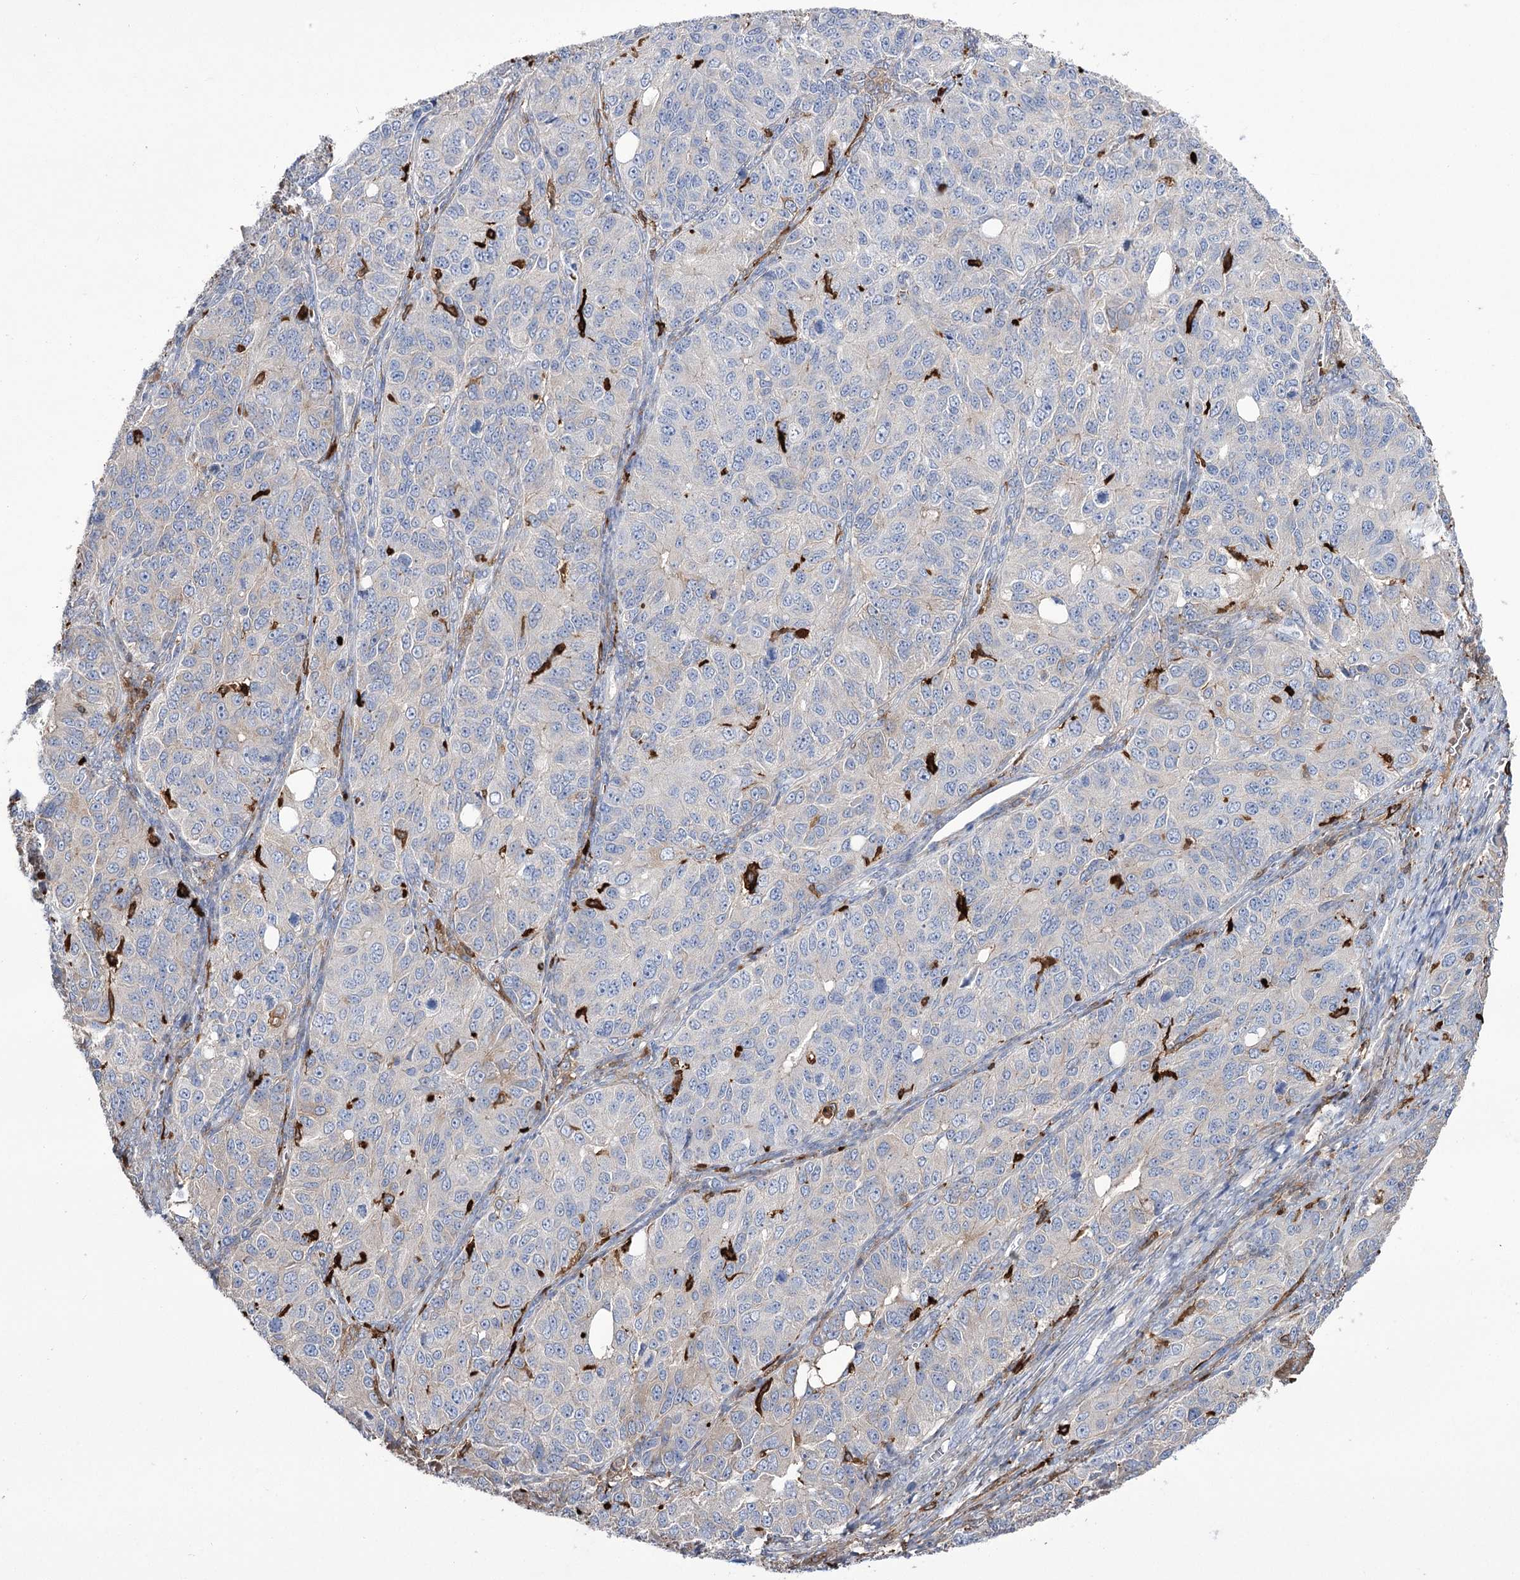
{"staining": {"intensity": "negative", "quantity": "none", "location": "none"}, "tissue": "ovarian cancer", "cell_type": "Tumor cells", "image_type": "cancer", "snomed": [{"axis": "morphology", "description": "Carcinoma, endometroid"}, {"axis": "topography", "description": "Ovary"}], "caption": "Immunohistochemical staining of endometroid carcinoma (ovarian) shows no significant expression in tumor cells. The staining was performed using DAB (3,3'-diaminobenzidine) to visualize the protein expression in brown, while the nuclei were stained in blue with hematoxylin (Magnification: 20x).", "gene": "ZNF622", "patient": {"sex": "female", "age": 51}}